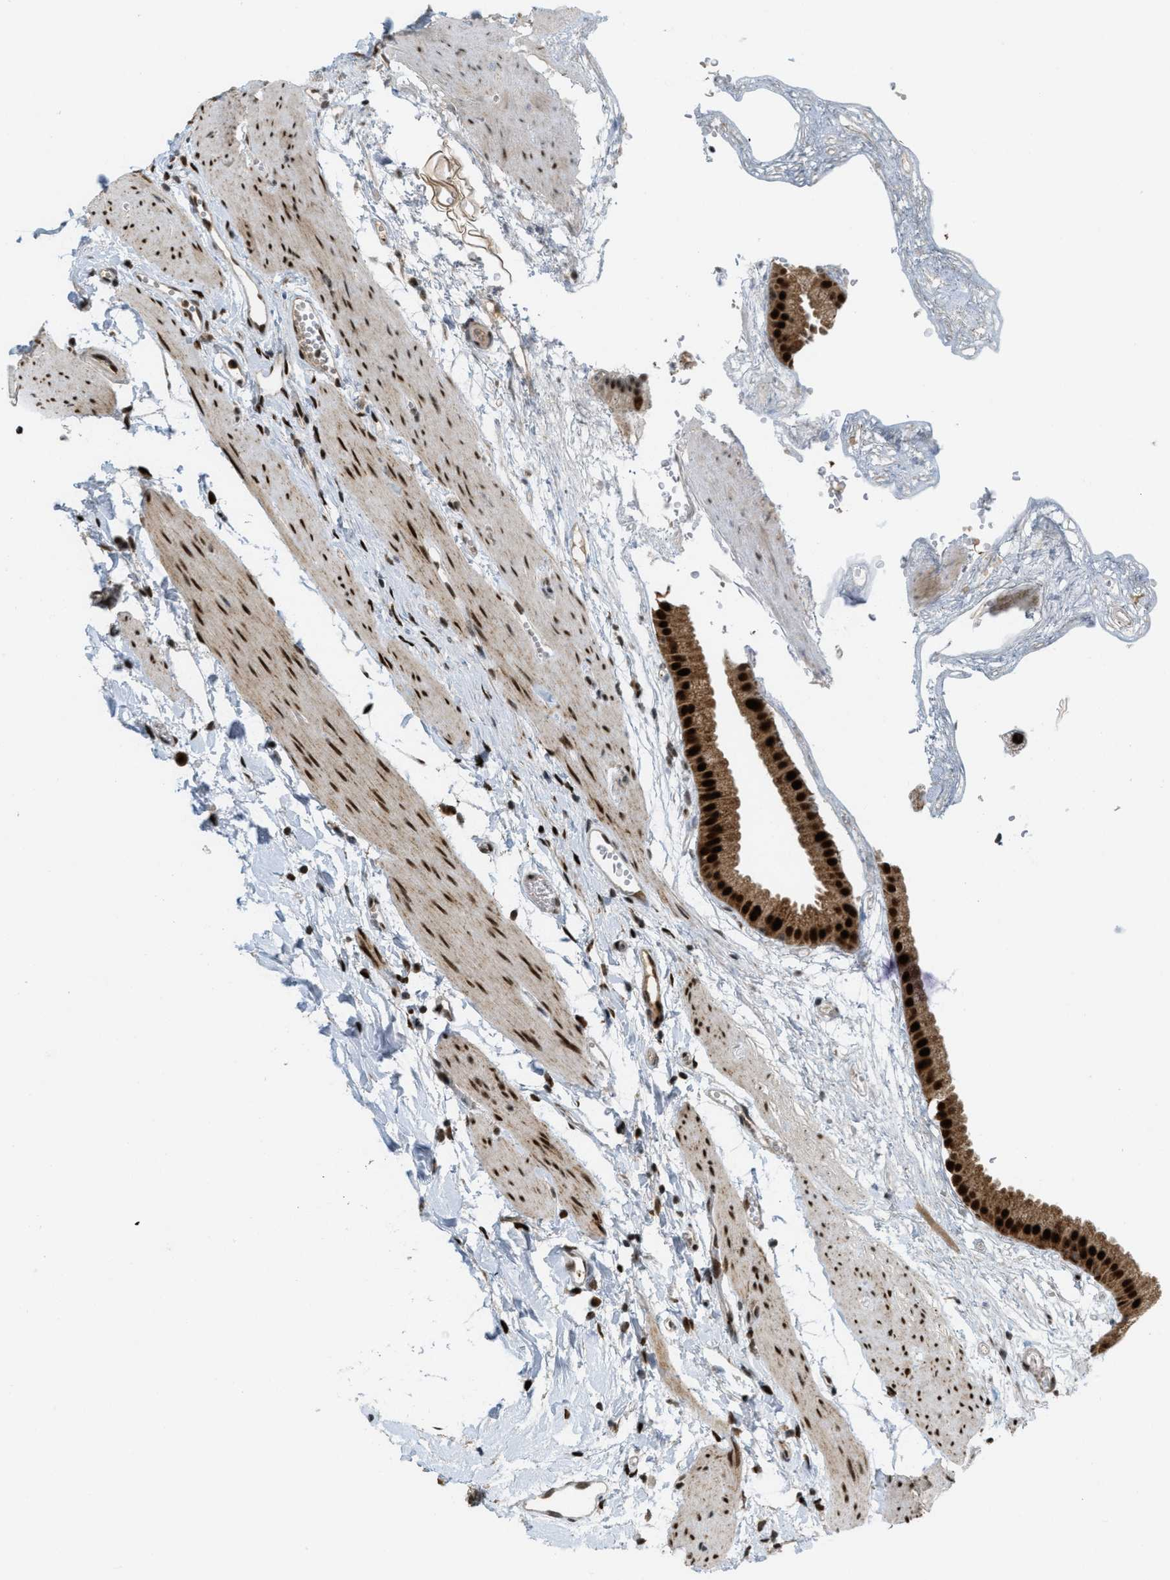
{"staining": {"intensity": "strong", "quantity": ">75%", "location": "cytoplasmic/membranous,nuclear"}, "tissue": "gallbladder", "cell_type": "Glandular cells", "image_type": "normal", "snomed": [{"axis": "morphology", "description": "Normal tissue, NOS"}, {"axis": "topography", "description": "Gallbladder"}], "caption": "Glandular cells reveal high levels of strong cytoplasmic/membranous,nuclear positivity in approximately >75% of cells in unremarkable gallbladder. (DAB = brown stain, brightfield microscopy at high magnification).", "gene": "TLK1", "patient": {"sex": "female", "age": 64}}